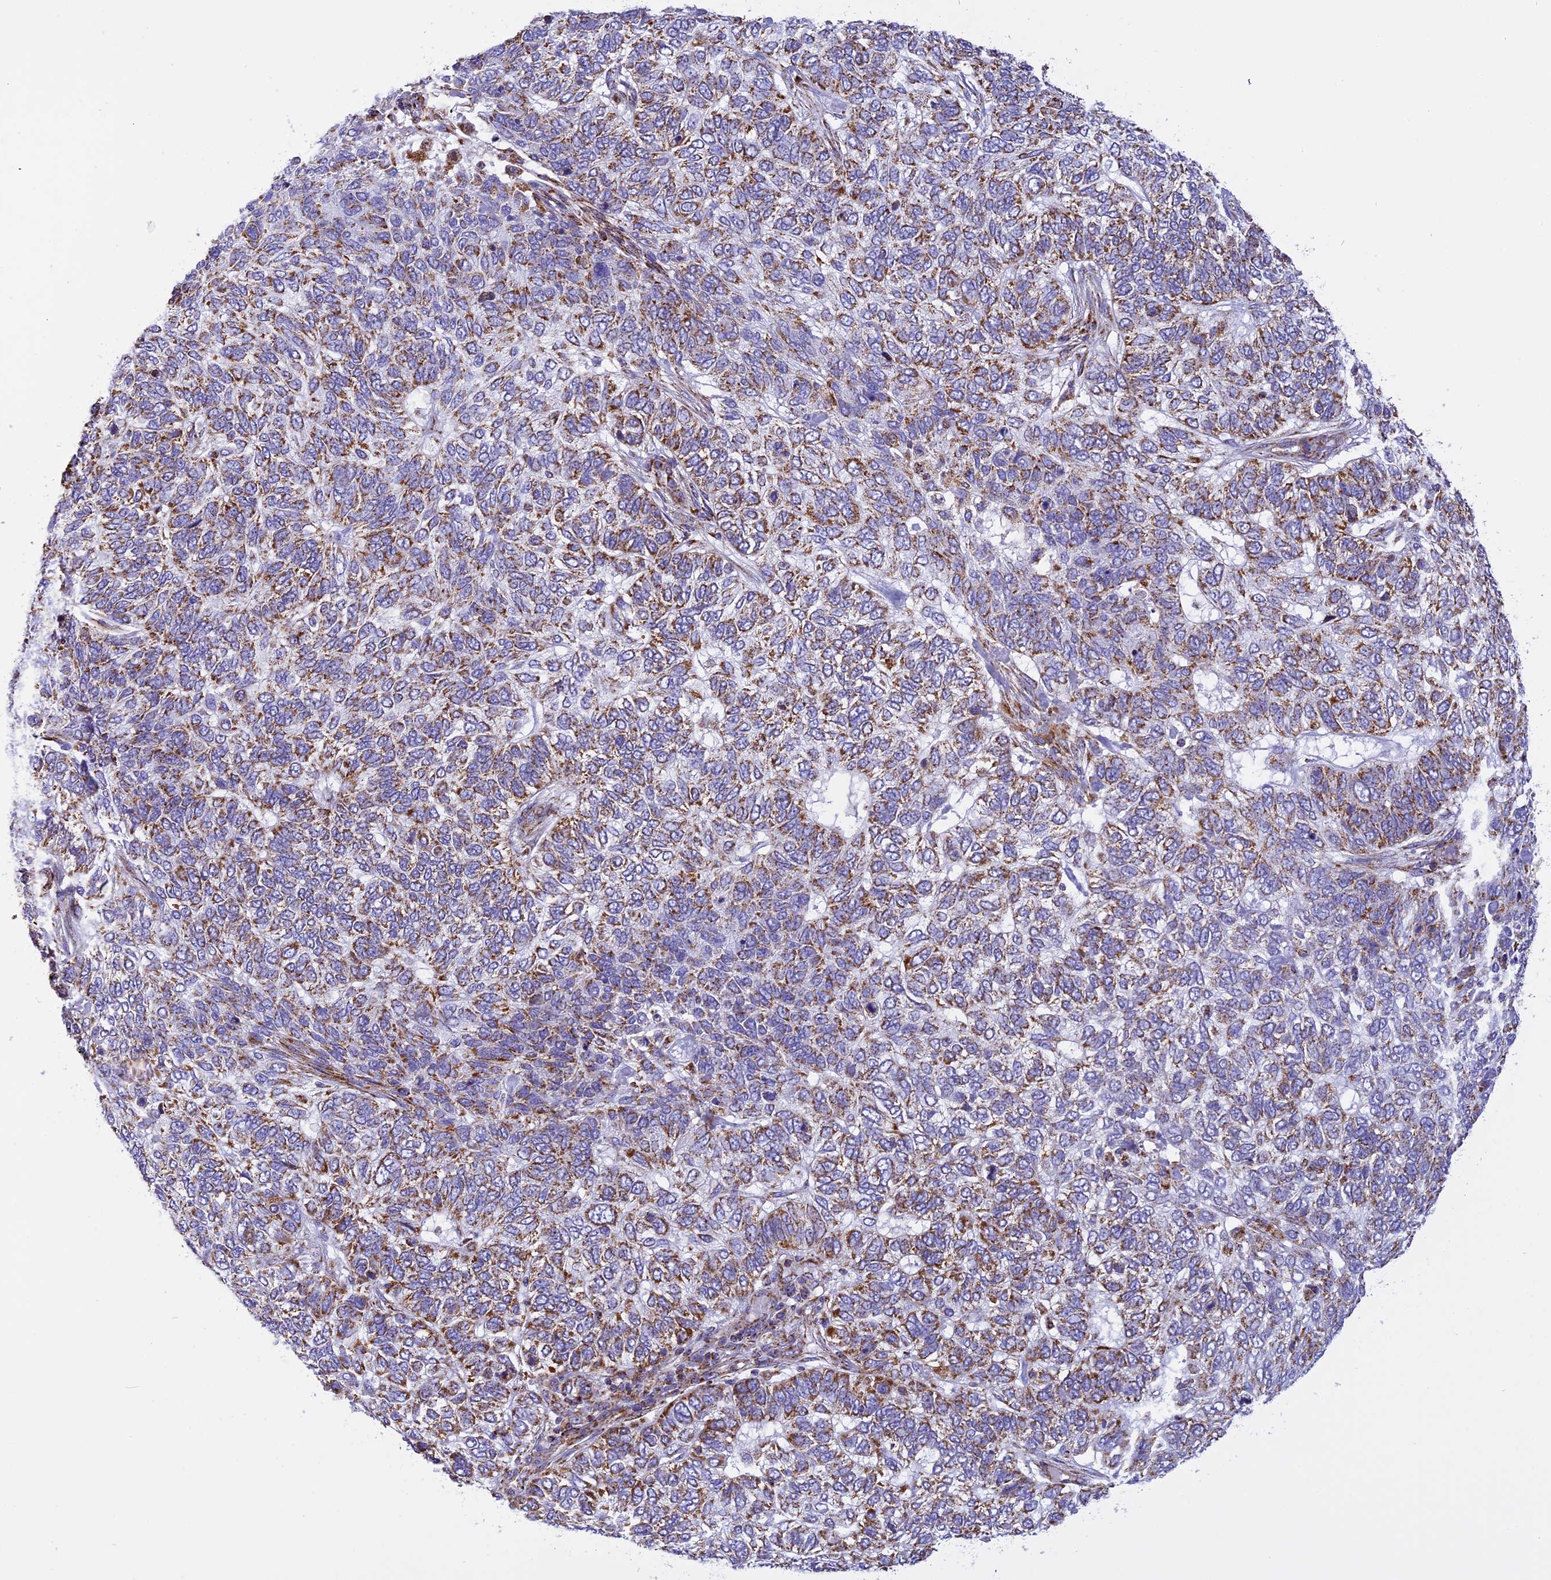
{"staining": {"intensity": "moderate", "quantity": ">75%", "location": "cytoplasmic/membranous"}, "tissue": "skin cancer", "cell_type": "Tumor cells", "image_type": "cancer", "snomed": [{"axis": "morphology", "description": "Basal cell carcinoma"}, {"axis": "topography", "description": "Skin"}], "caption": "Protein staining displays moderate cytoplasmic/membranous staining in approximately >75% of tumor cells in basal cell carcinoma (skin).", "gene": "KCNG1", "patient": {"sex": "female", "age": 65}}